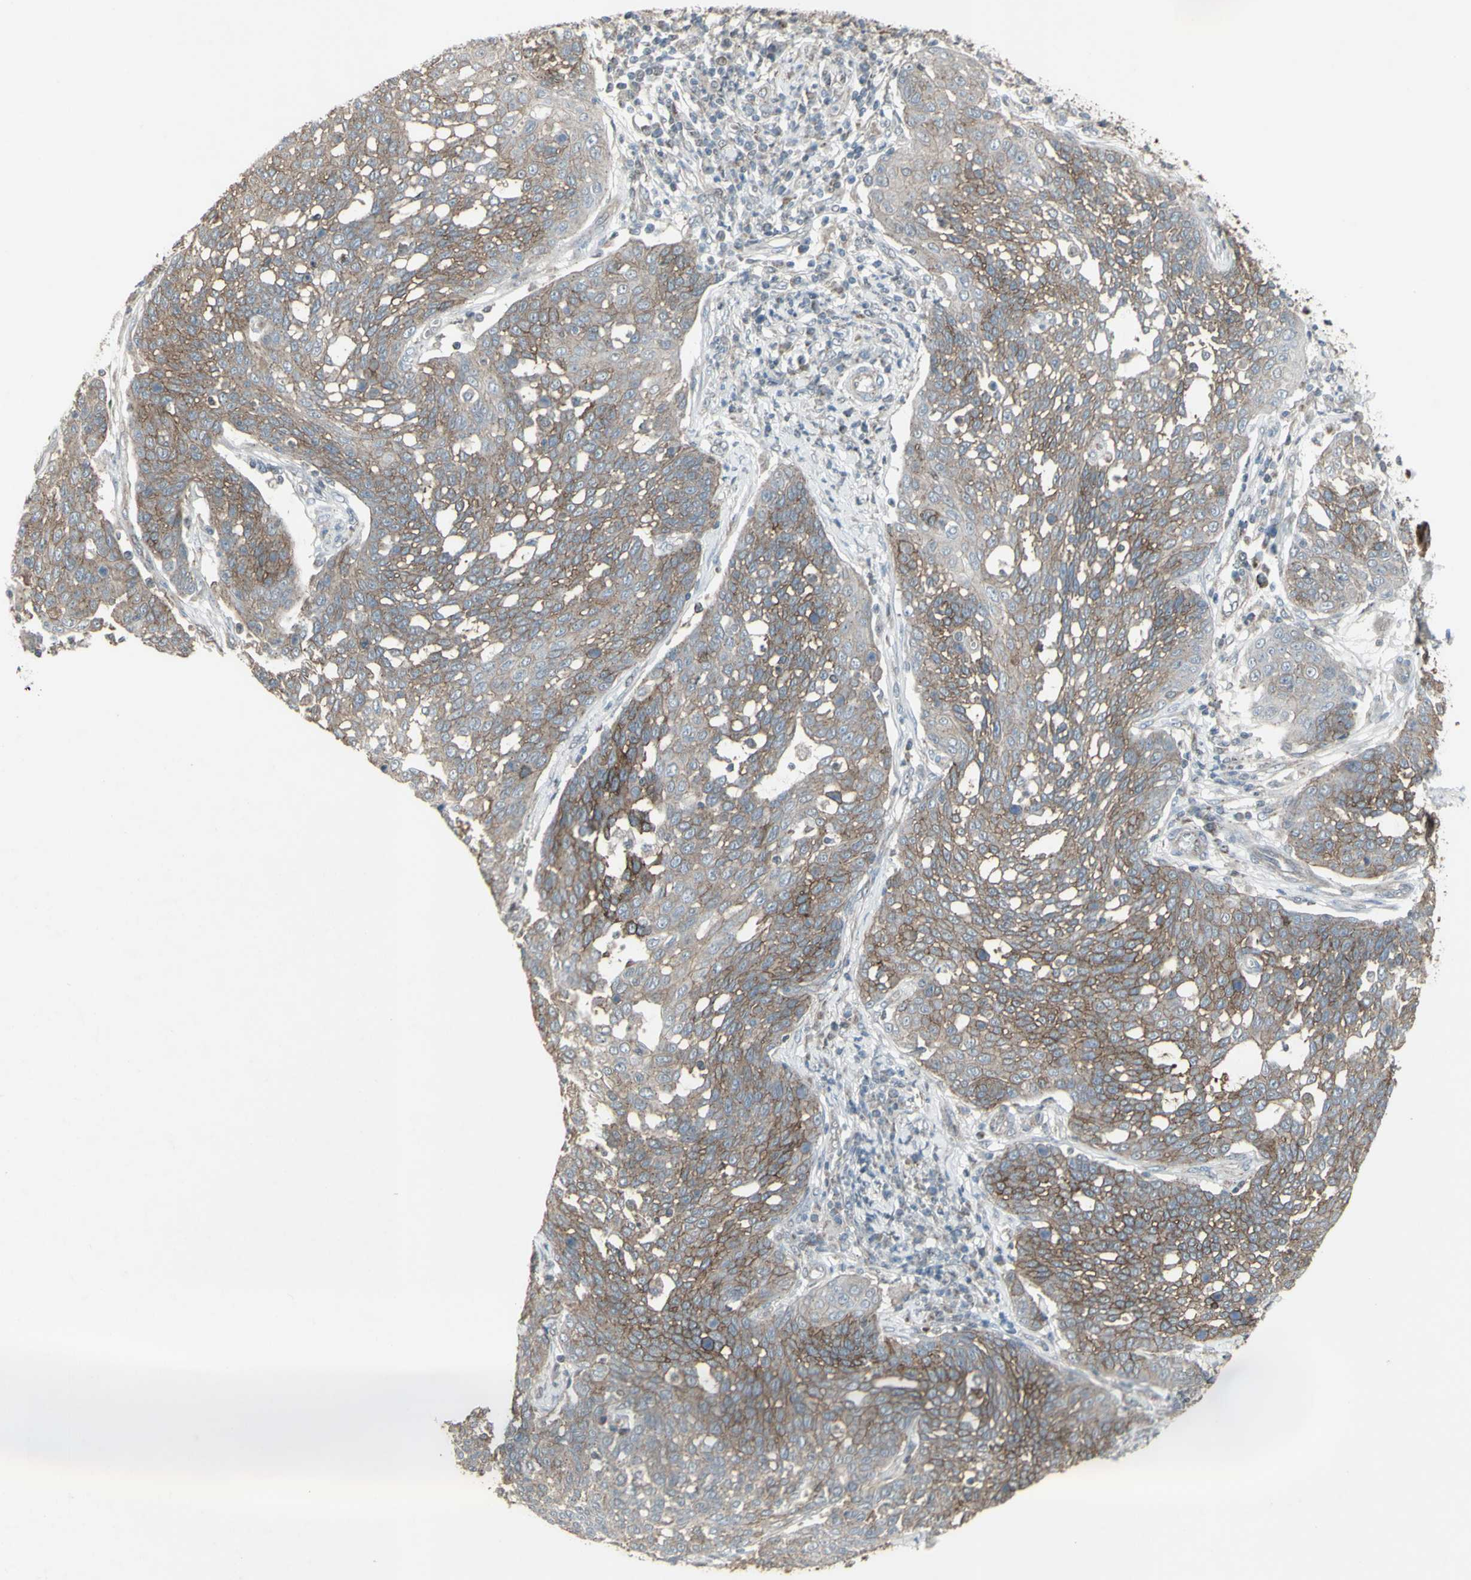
{"staining": {"intensity": "moderate", "quantity": ">75%", "location": "cytoplasmic/membranous"}, "tissue": "cervical cancer", "cell_type": "Tumor cells", "image_type": "cancer", "snomed": [{"axis": "morphology", "description": "Squamous cell carcinoma, NOS"}, {"axis": "topography", "description": "Cervix"}], "caption": "Cervical cancer stained for a protein demonstrates moderate cytoplasmic/membranous positivity in tumor cells.", "gene": "FXYD3", "patient": {"sex": "female", "age": 34}}